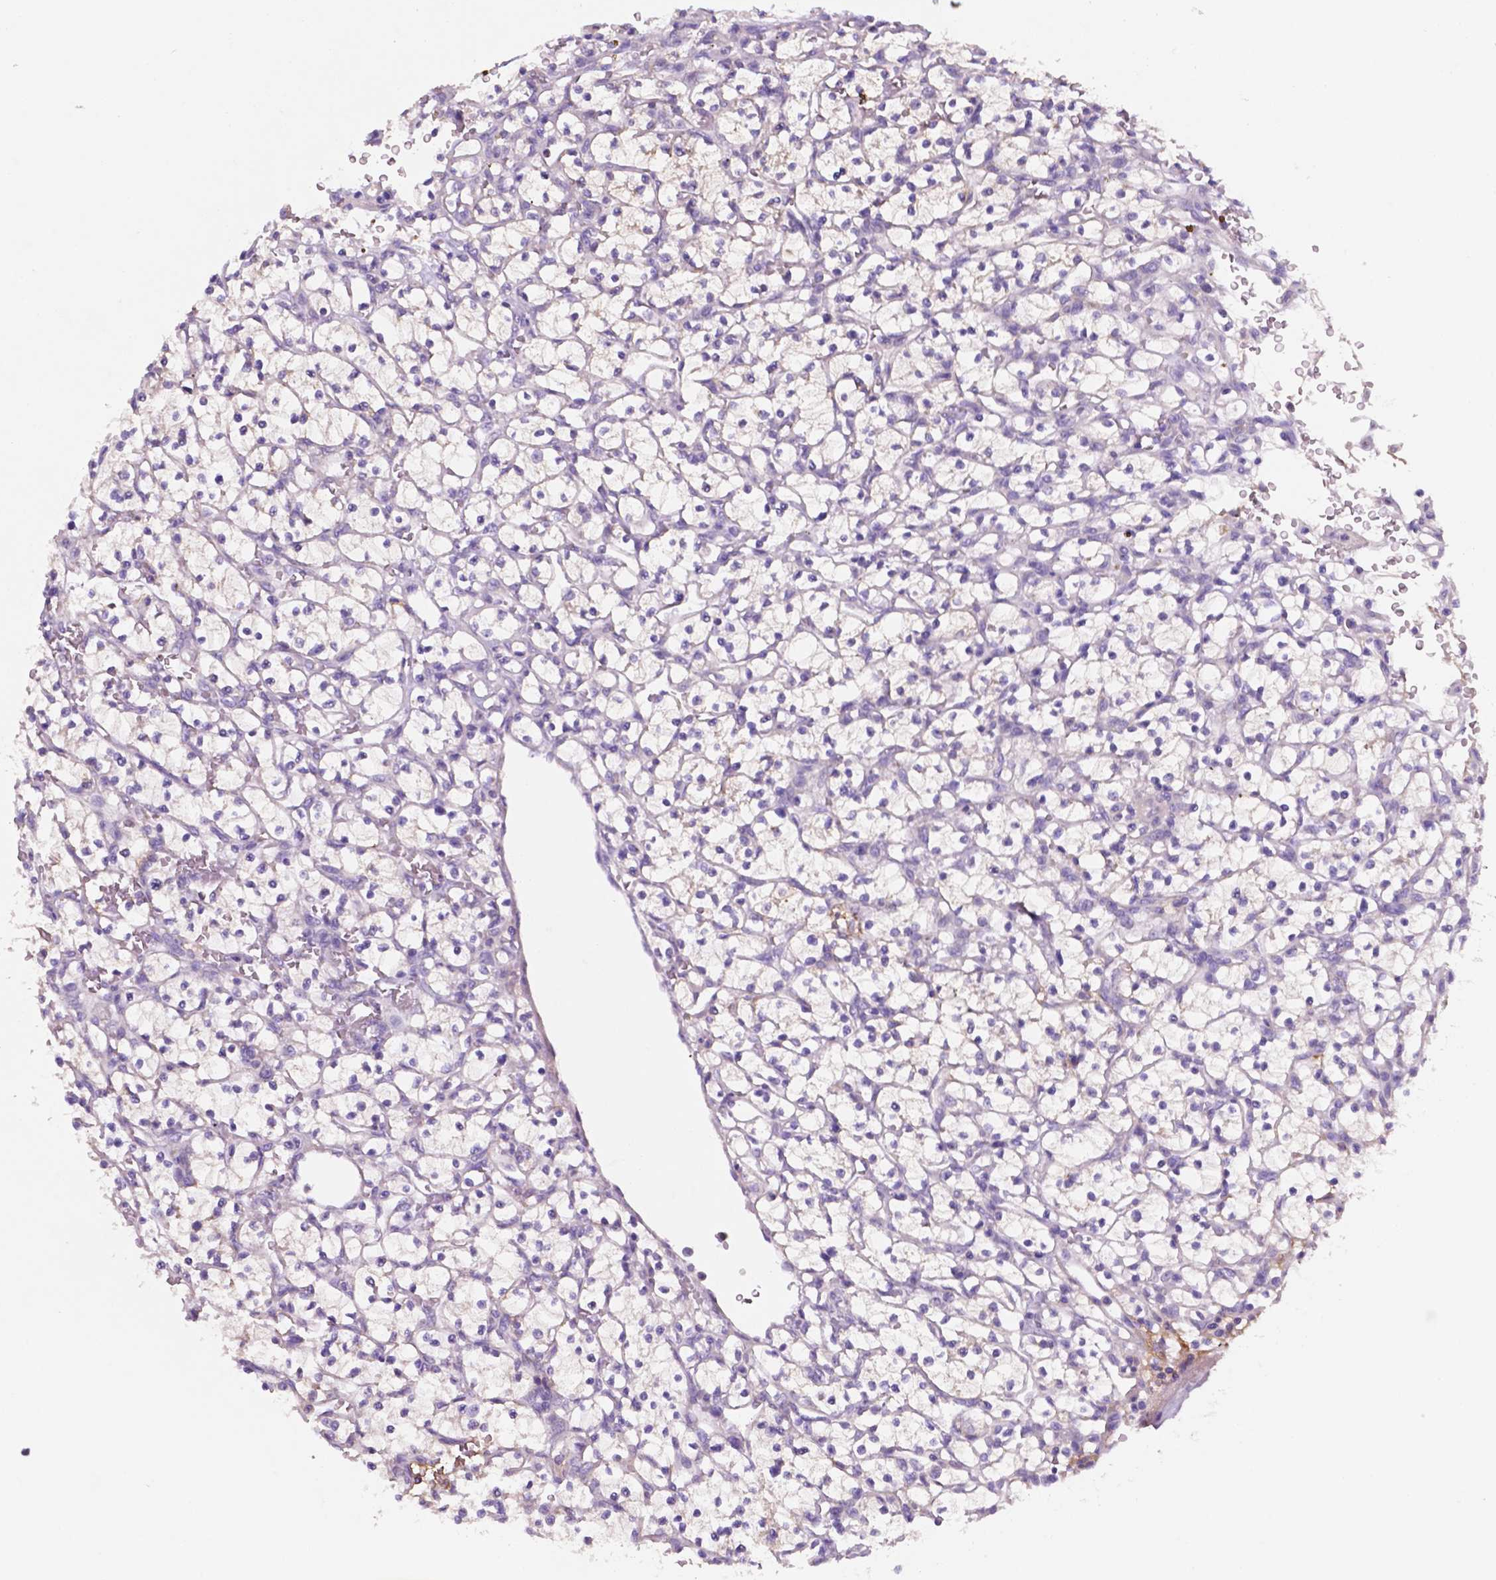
{"staining": {"intensity": "negative", "quantity": "none", "location": "none"}, "tissue": "renal cancer", "cell_type": "Tumor cells", "image_type": "cancer", "snomed": [{"axis": "morphology", "description": "Adenocarcinoma, NOS"}, {"axis": "topography", "description": "Kidney"}], "caption": "This is a photomicrograph of immunohistochemistry staining of renal adenocarcinoma, which shows no staining in tumor cells. The staining is performed using DAB (3,3'-diaminobenzidine) brown chromogen with nuclei counter-stained in using hematoxylin.", "gene": "MKRN2OS", "patient": {"sex": "female", "age": 64}}